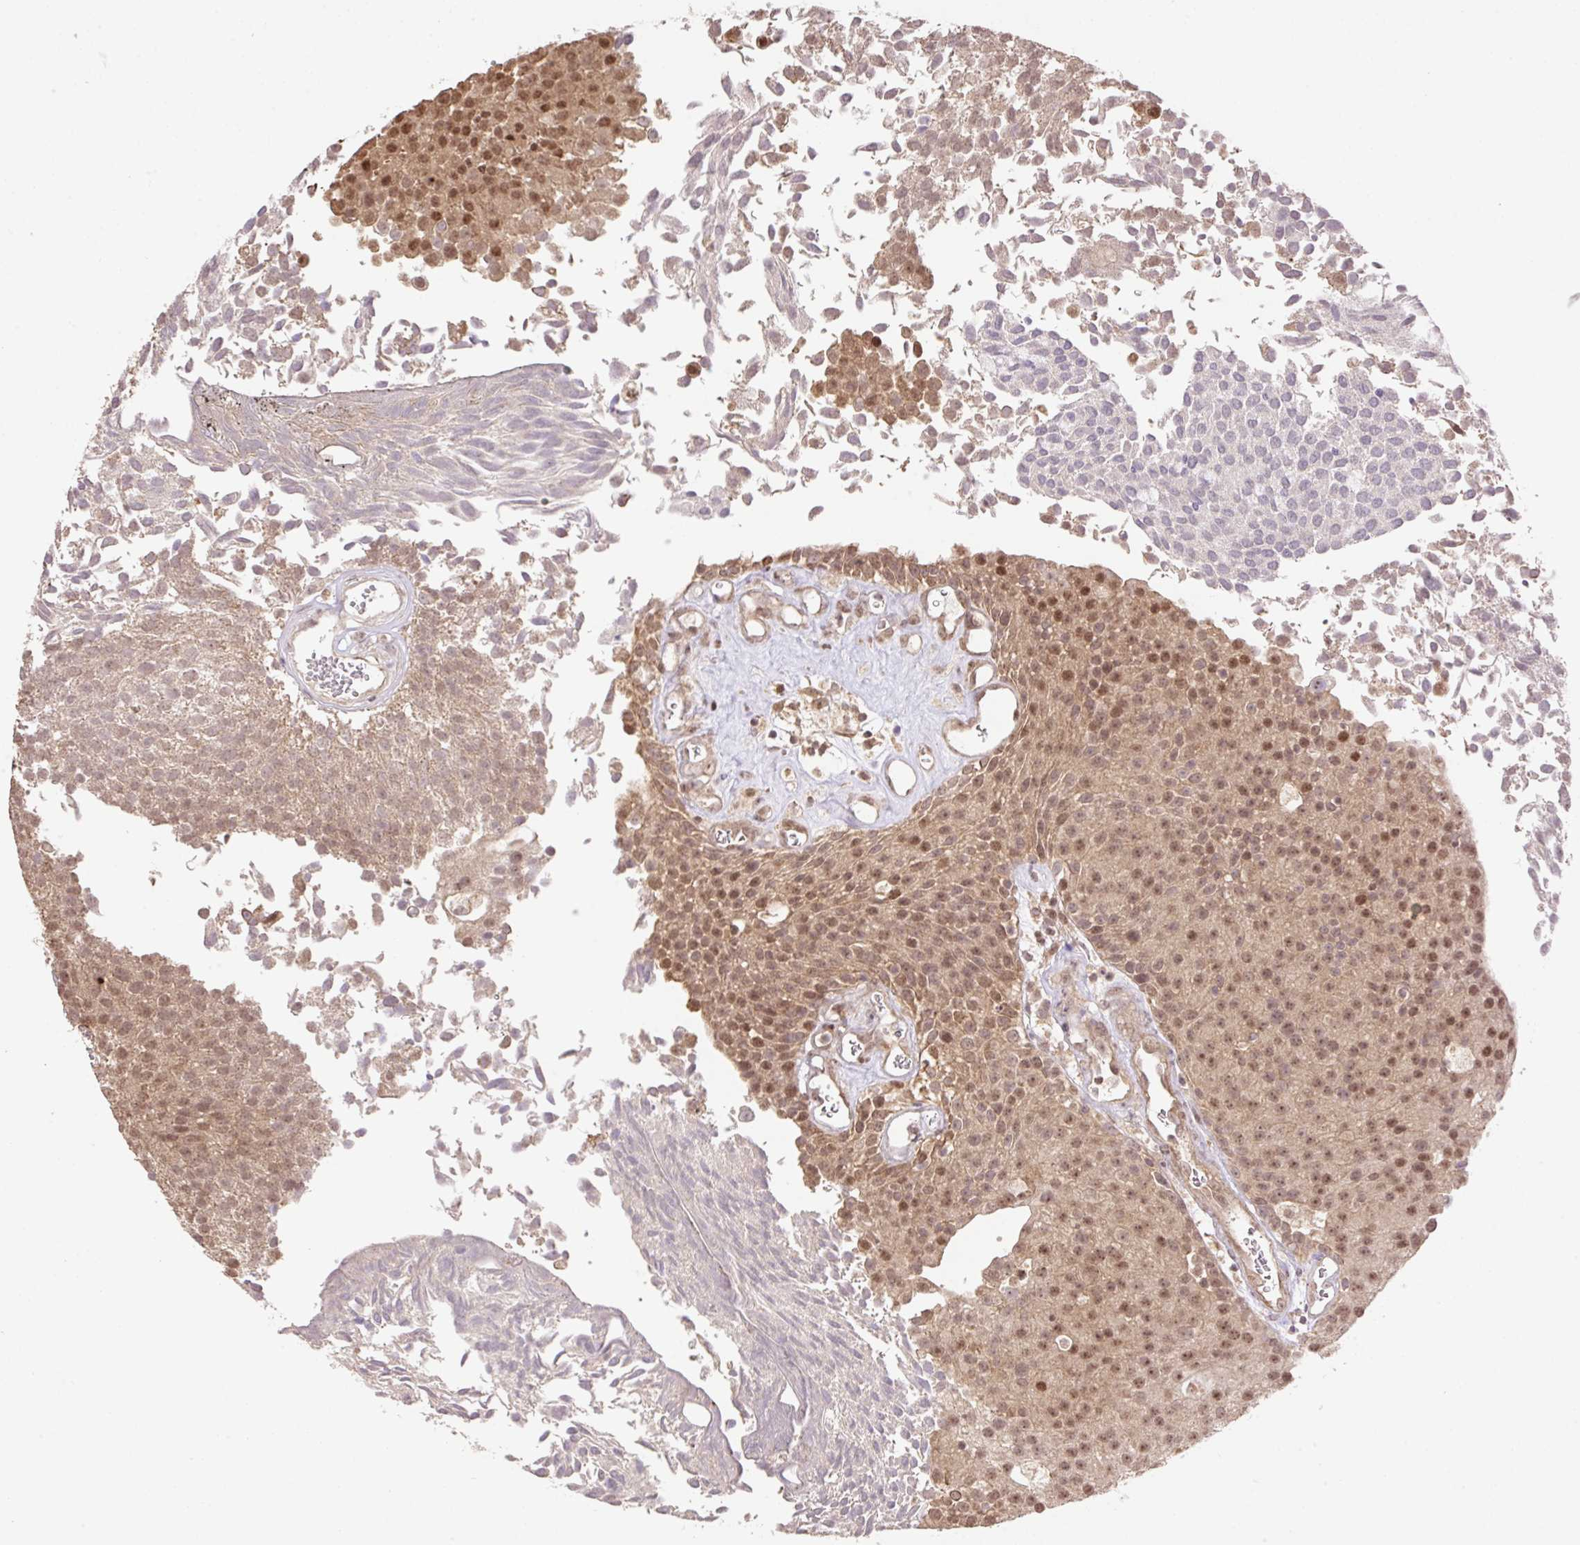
{"staining": {"intensity": "moderate", "quantity": ">75%", "location": "cytoplasmic/membranous,nuclear"}, "tissue": "urothelial cancer", "cell_type": "Tumor cells", "image_type": "cancer", "snomed": [{"axis": "morphology", "description": "Urothelial carcinoma, Low grade"}, {"axis": "topography", "description": "Urinary bladder"}], "caption": "Urothelial cancer stained for a protein (brown) displays moderate cytoplasmic/membranous and nuclear positive expression in about >75% of tumor cells.", "gene": "VPS25", "patient": {"sex": "female", "age": 79}}